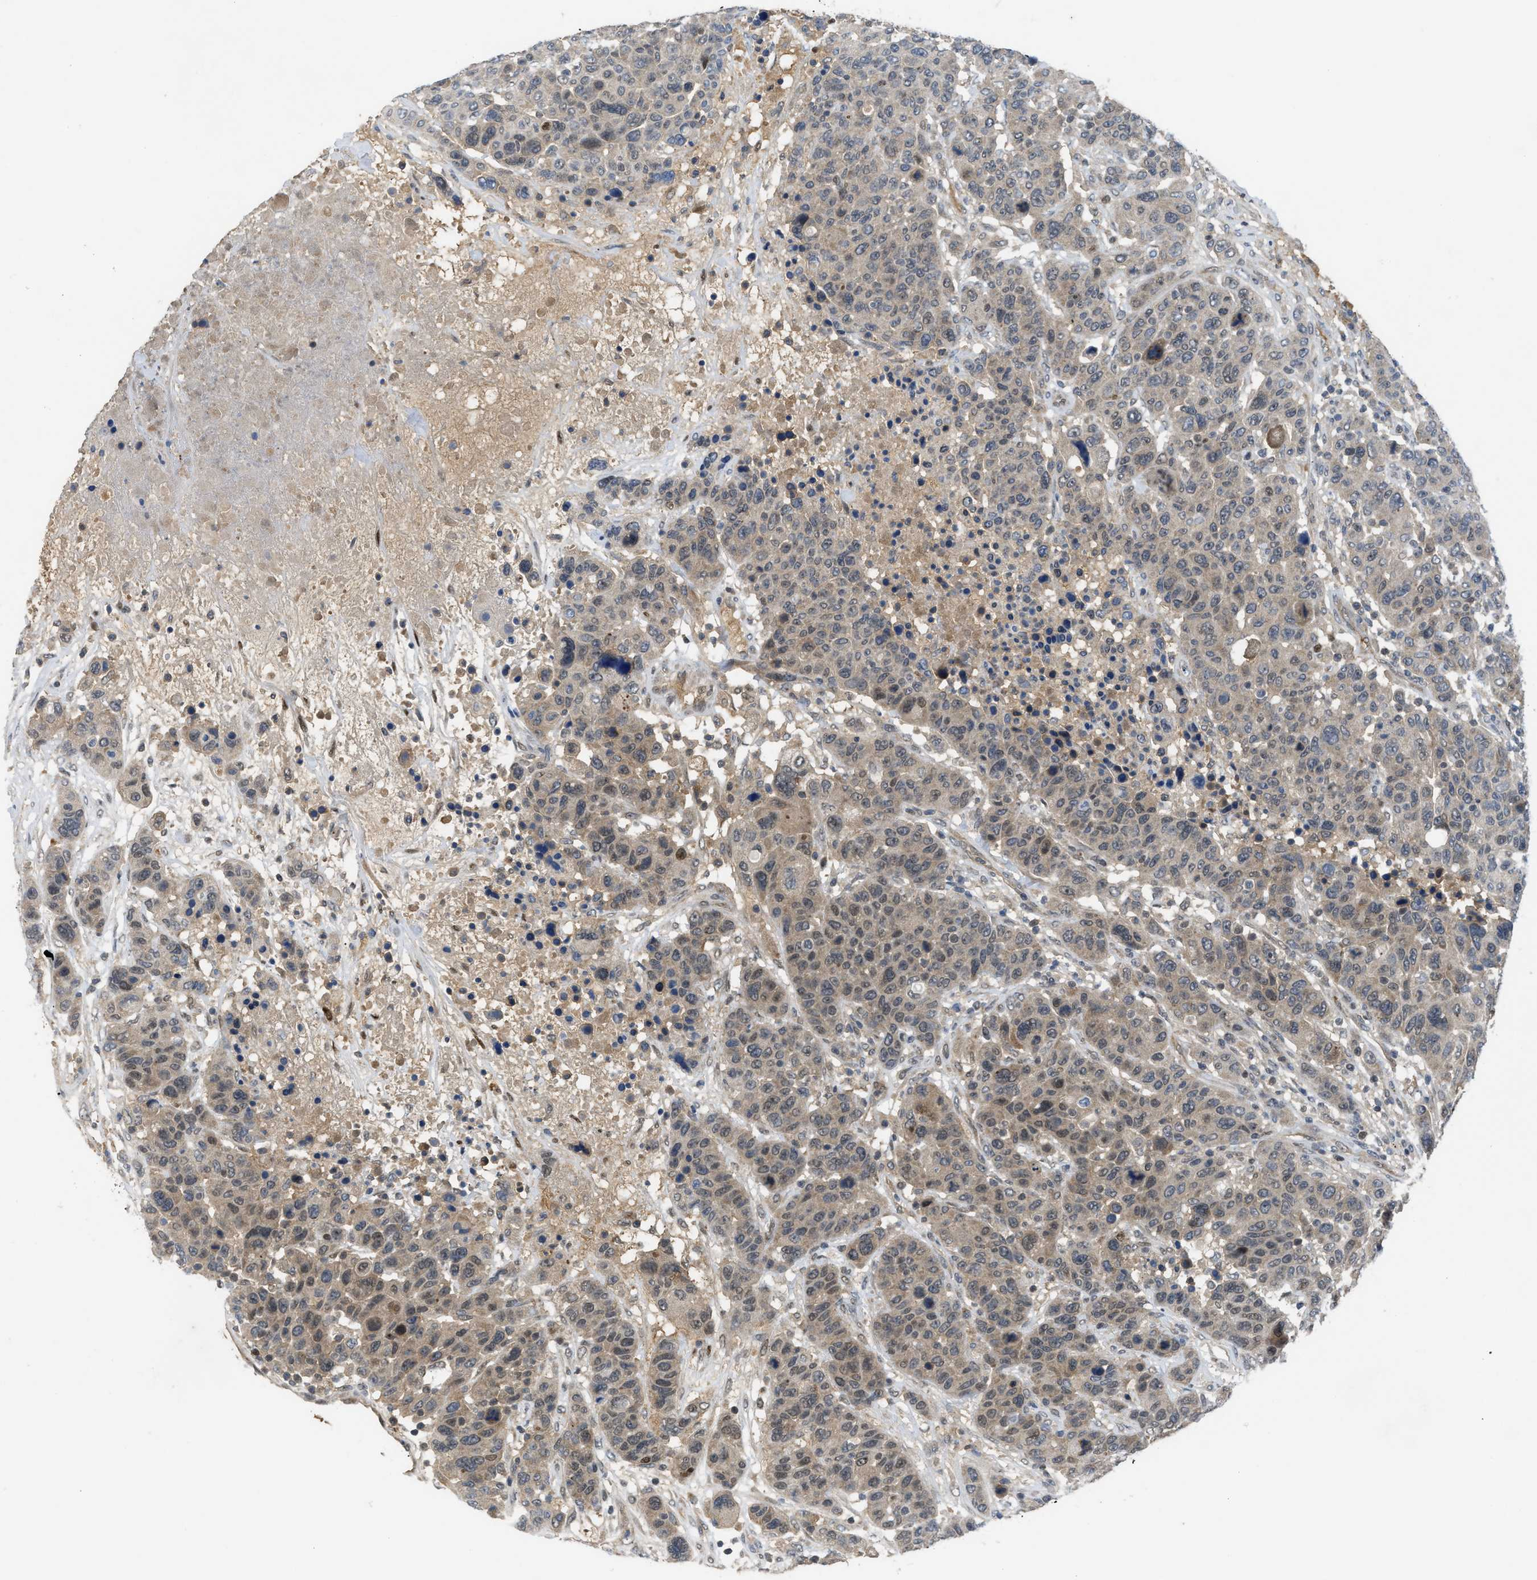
{"staining": {"intensity": "weak", "quantity": "25%-75%", "location": "cytoplasmic/membranous,nuclear"}, "tissue": "breast cancer", "cell_type": "Tumor cells", "image_type": "cancer", "snomed": [{"axis": "morphology", "description": "Duct carcinoma"}, {"axis": "topography", "description": "Breast"}], "caption": "DAB (3,3'-diaminobenzidine) immunohistochemical staining of human breast cancer exhibits weak cytoplasmic/membranous and nuclear protein expression in about 25%-75% of tumor cells. The staining is performed using DAB (3,3'-diaminobenzidine) brown chromogen to label protein expression. The nuclei are counter-stained blue using hematoxylin.", "gene": "ZNF251", "patient": {"sex": "female", "age": 37}}